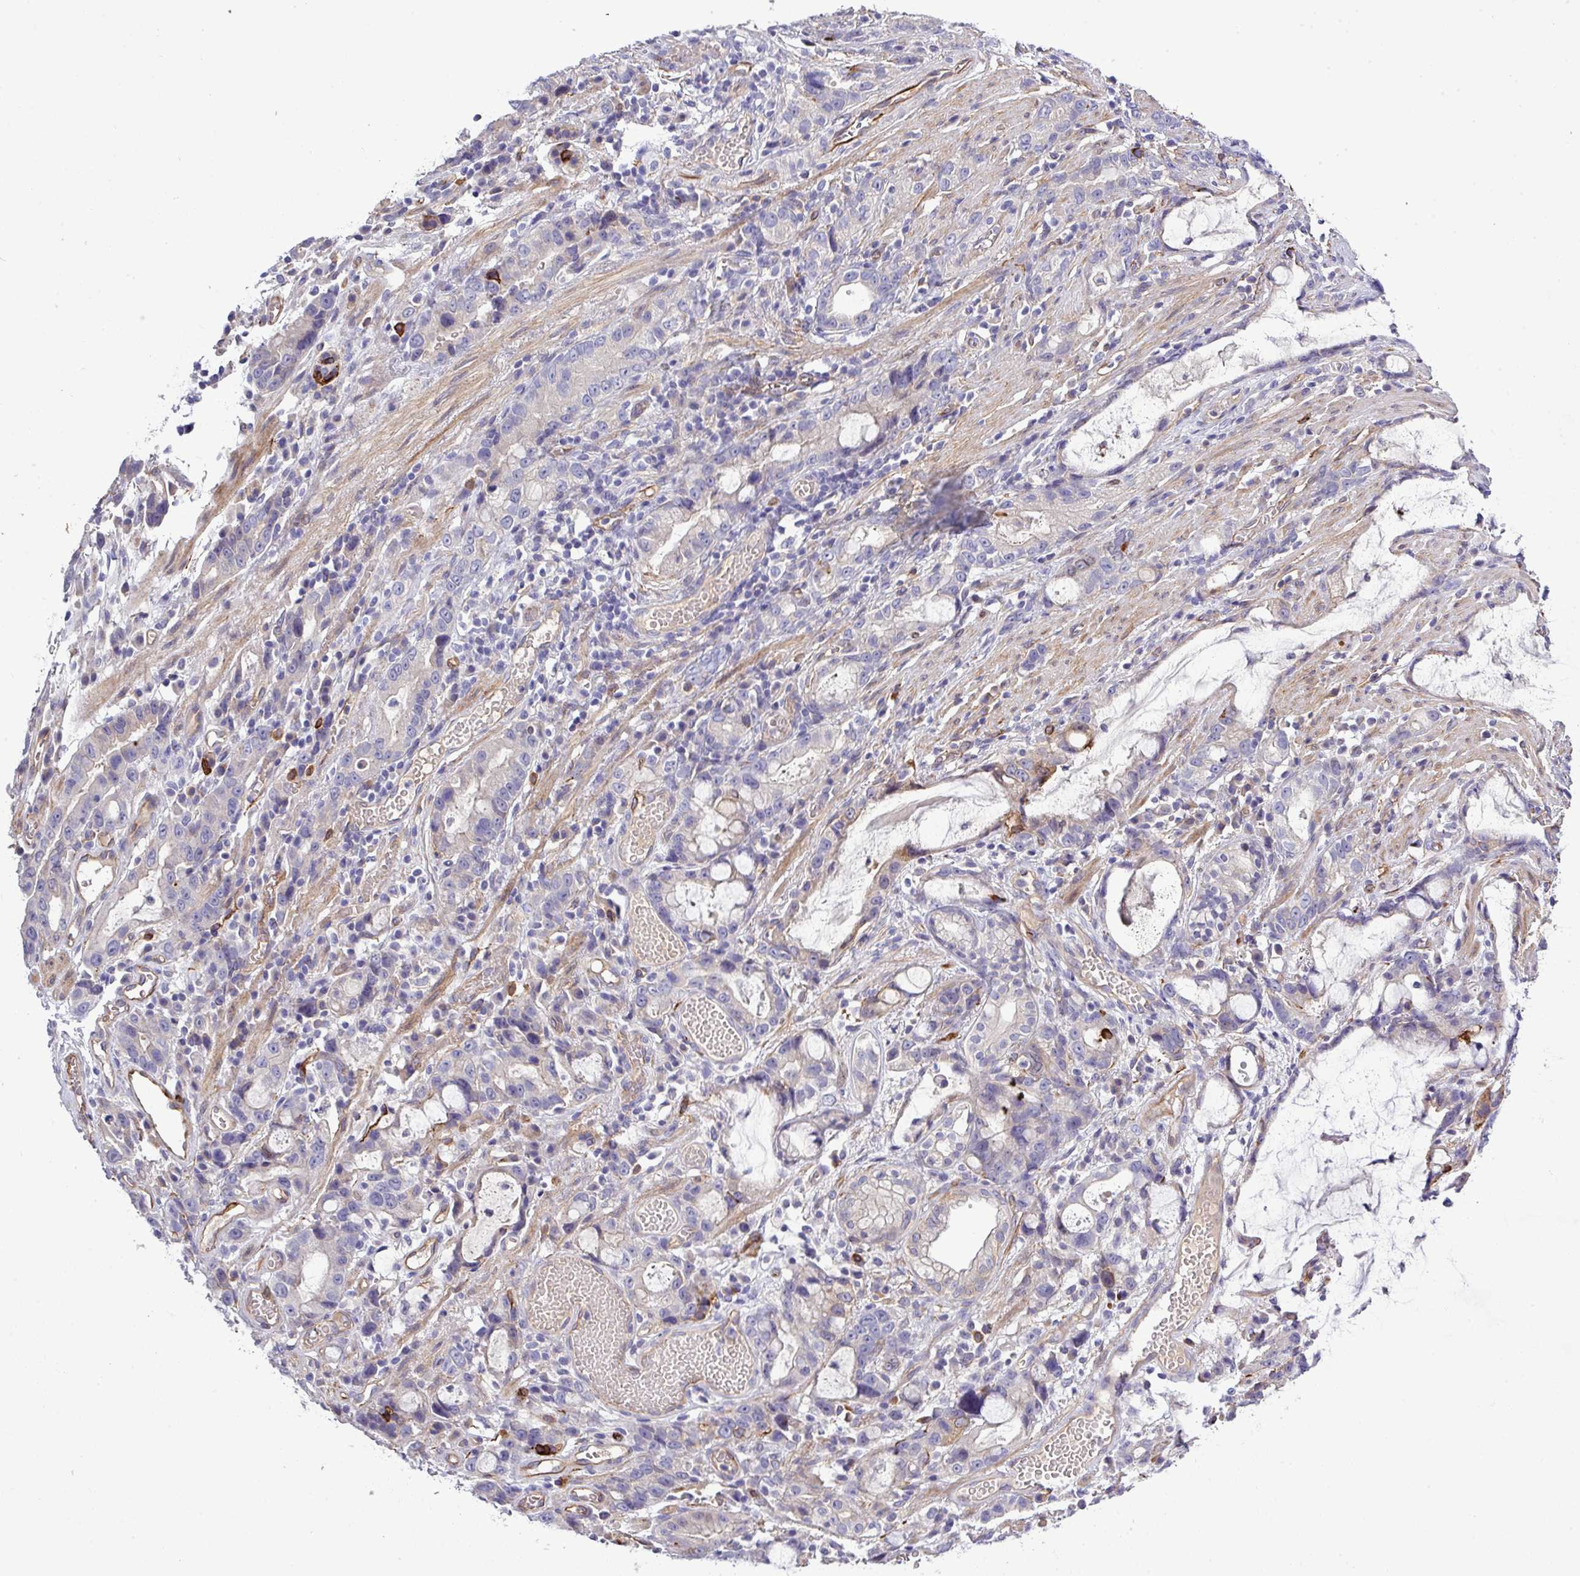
{"staining": {"intensity": "negative", "quantity": "none", "location": "none"}, "tissue": "stomach cancer", "cell_type": "Tumor cells", "image_type": "cancer", "snomed": [{"axis": "morphology", "description": "Adenocarcinoma, NOS"}, {"axis": "topography", "description": "Stomach"}], "caption": "Immunohistochemical staining of human stomach adenocarcinoma exhibits no significant positivity in tumor cells.", "gene": "PARD6A", "patient": {"sex": "male", "age": 55}}